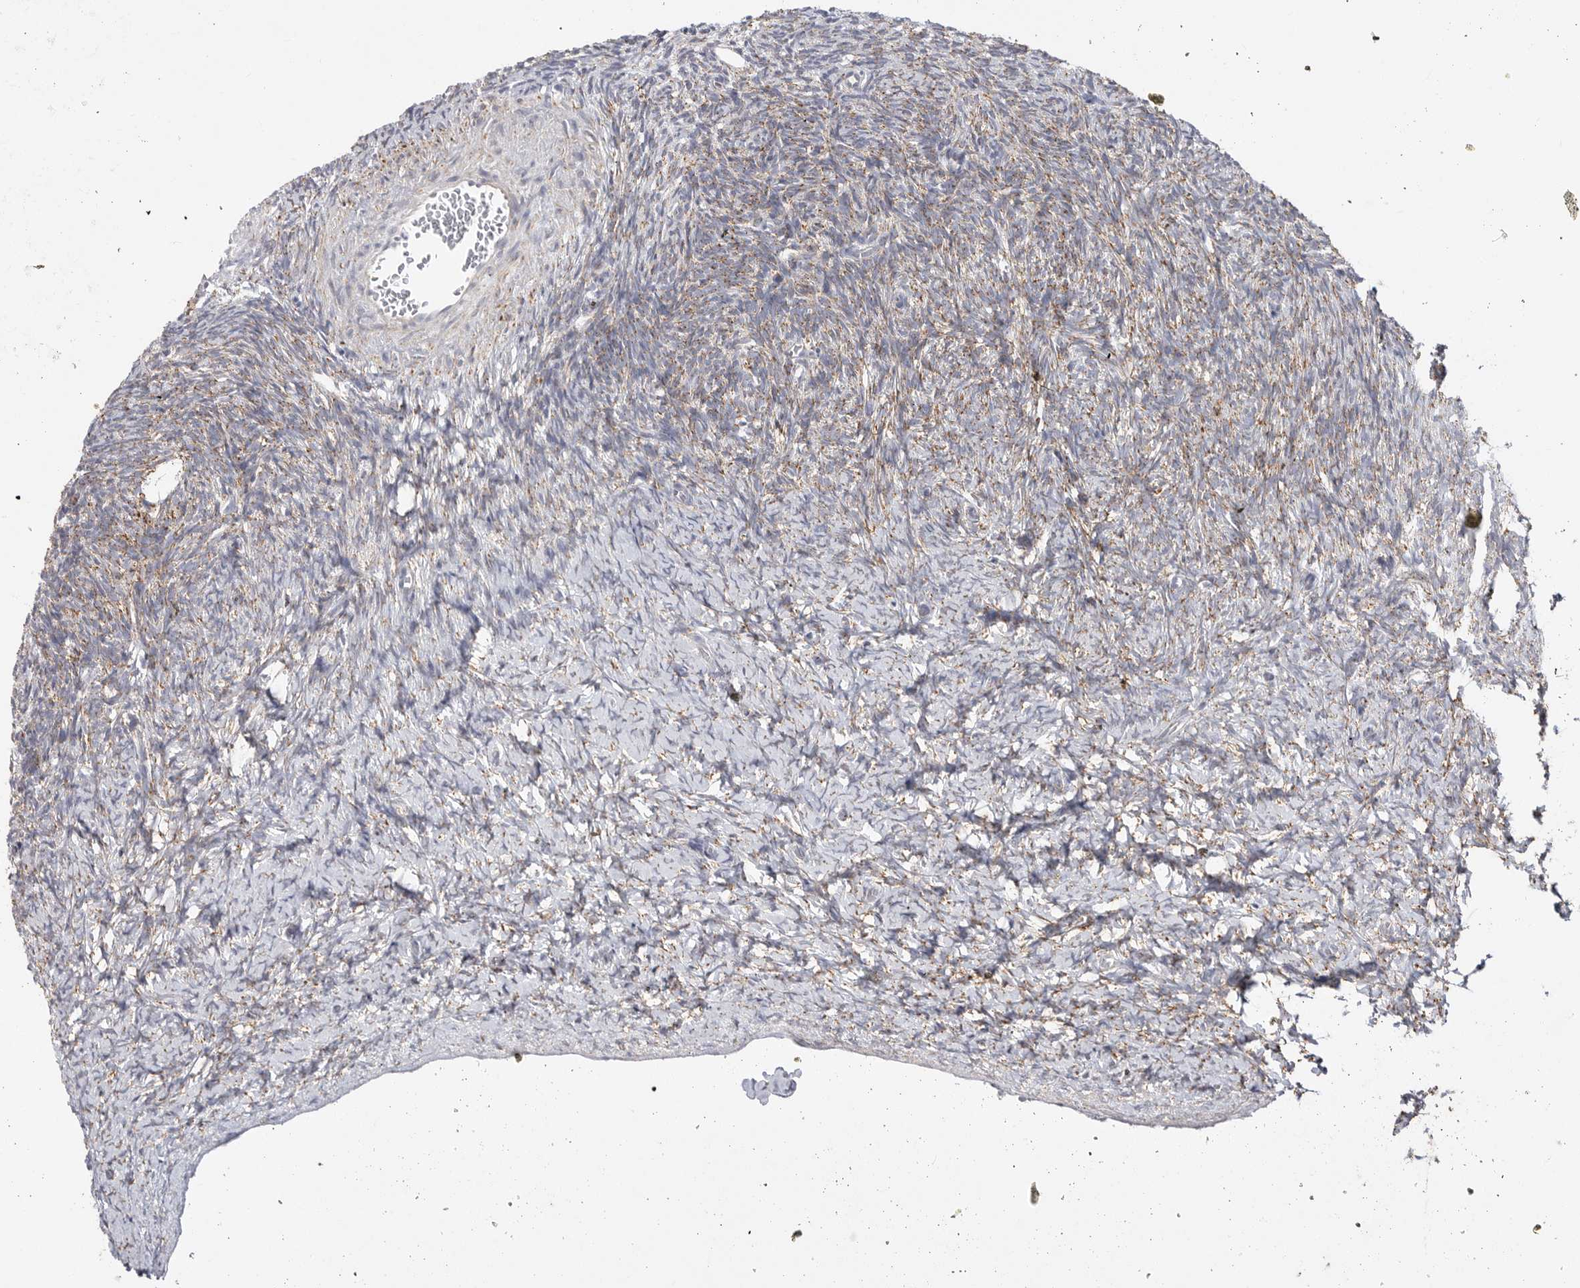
{"staining": {"intensity": "moderate", "quantity": "25%-75%", "location": "cytoplasmic/membranous"}, "tissue": "ovary", "cell_type": "Ovarian stroma cells", "image_type": "normal", "snomed": [{"axis": "morphology", "description": "Normal tissue, NOS"}, {"axis": "topography", "description": "Ovary"}], "caption": "Ovary stained with a brown dye shows moderate cytoplasmic/membranous positive expression in approximately 25%-75% of ovarian stroma cells.", "gene": "ELP3", "patient": {"sex": "female", "age": 34}}